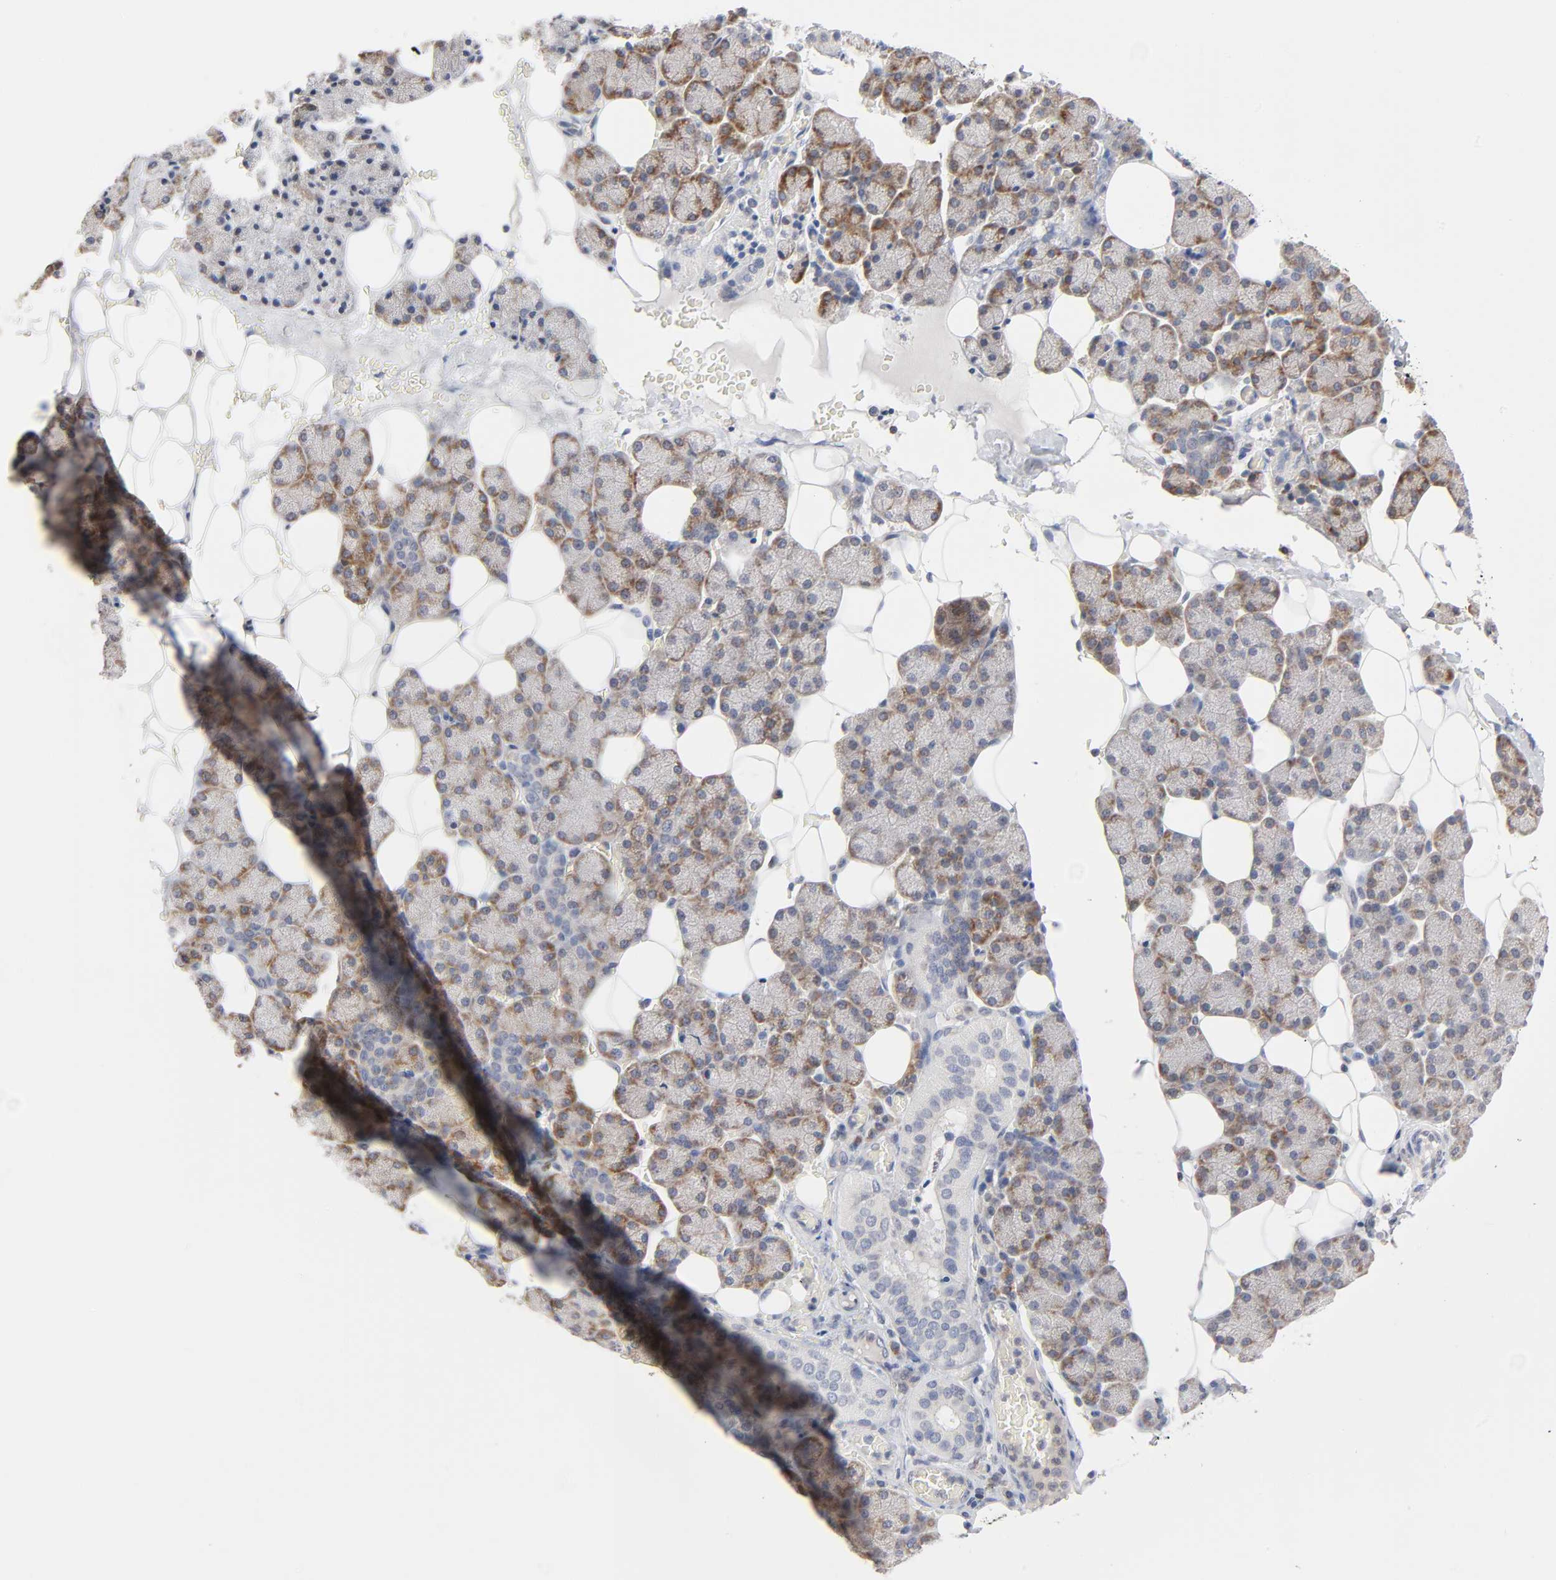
{"staining": {"intensity": "moderate", "quantity": ">75%", "location": "cytoplasmic/membranous"}, "tissue": "salivary gland", "cell_type": "Glandular cells", "image_type": "normal", "snomed": [{"axis": "morphology", "description": "Normal tissue, NOS"}, {"axis": "topography", "description": "Lymph node"}, {"axis": "topography", "description": "Salivary gland"}], "caption": "A high-resolution image shows immunohistochemistry staining of benign salivary gland, which displays moderate cytoplasmic/membranous staining in about >75% of glandular cells. The staining is performed using DAB (3,3'-diaminobenzidine) brown chromogen to label protein expression. The nuclei are counter-stained blue using hematoxylin.", "gene": "IL4R", "patient": {"sex": "male", "age": 8}}